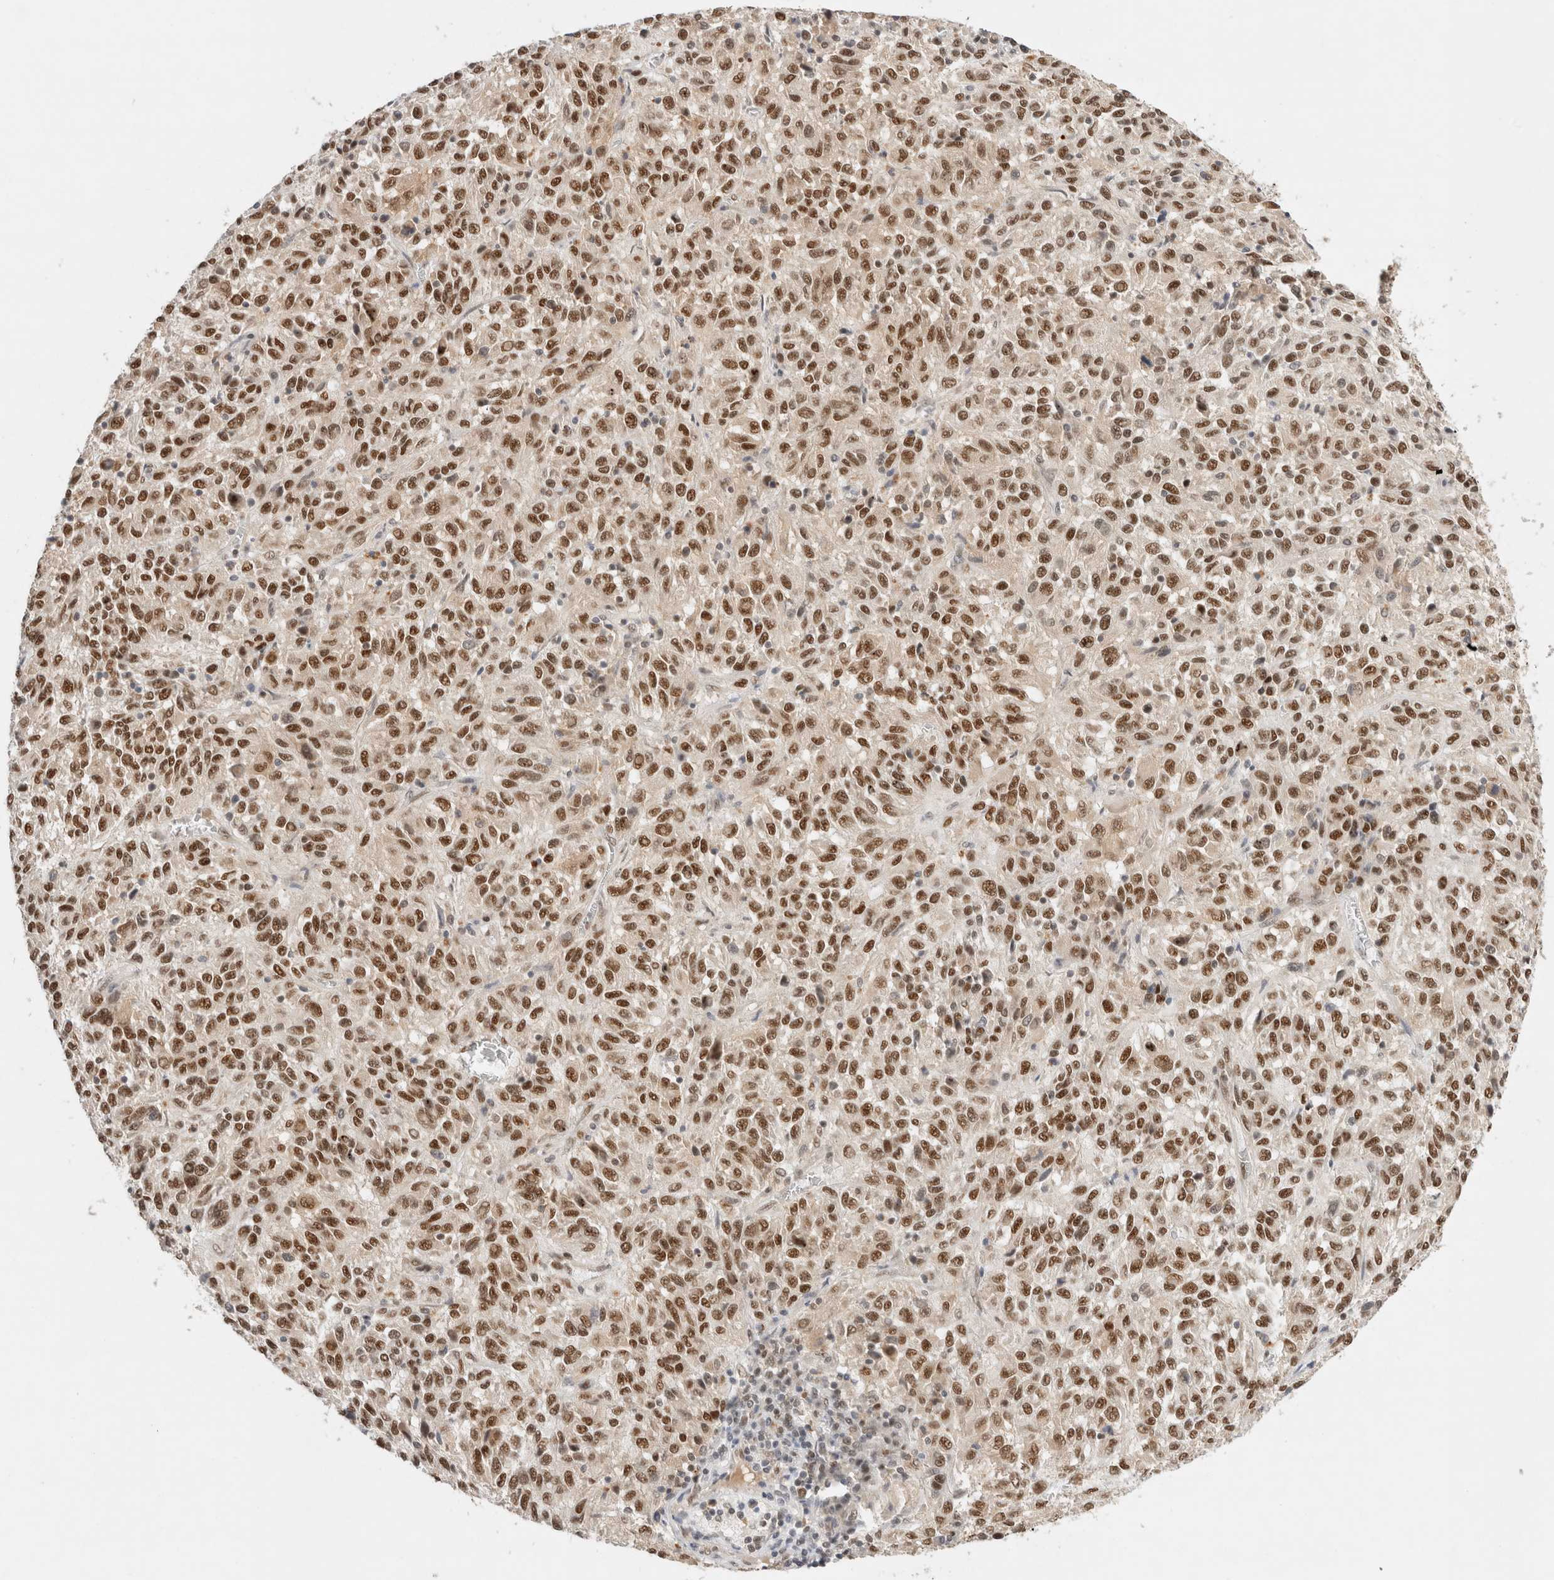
{"staining": {"intensity": "moderate", "quantity": ">75%", "location": "nuclear"}, "tissue": "melanoma", "cell_type": "Tumor cells", "image_type": "cancer", "snomed": [{"axis": "morphology", "description": "Malignant melanoma, Metastatic site"}, {"axis": "topography", "description": "Lung"}], "caption": "Immunohistochemistry staining of malignant melanoma (metastatic site), which demonstrates medium levels of moderate nuclear expression in about >75% of tumor cells indicating moderate nuclear protein staining. The staining was performed using DAB (3,3'-diaminobenzidine) (brown) for protein detection and nuclei were counterstained in hematoxylin (blue).", "gene": "GTF2I", "patient": {"sex": "male", "age": 64}}